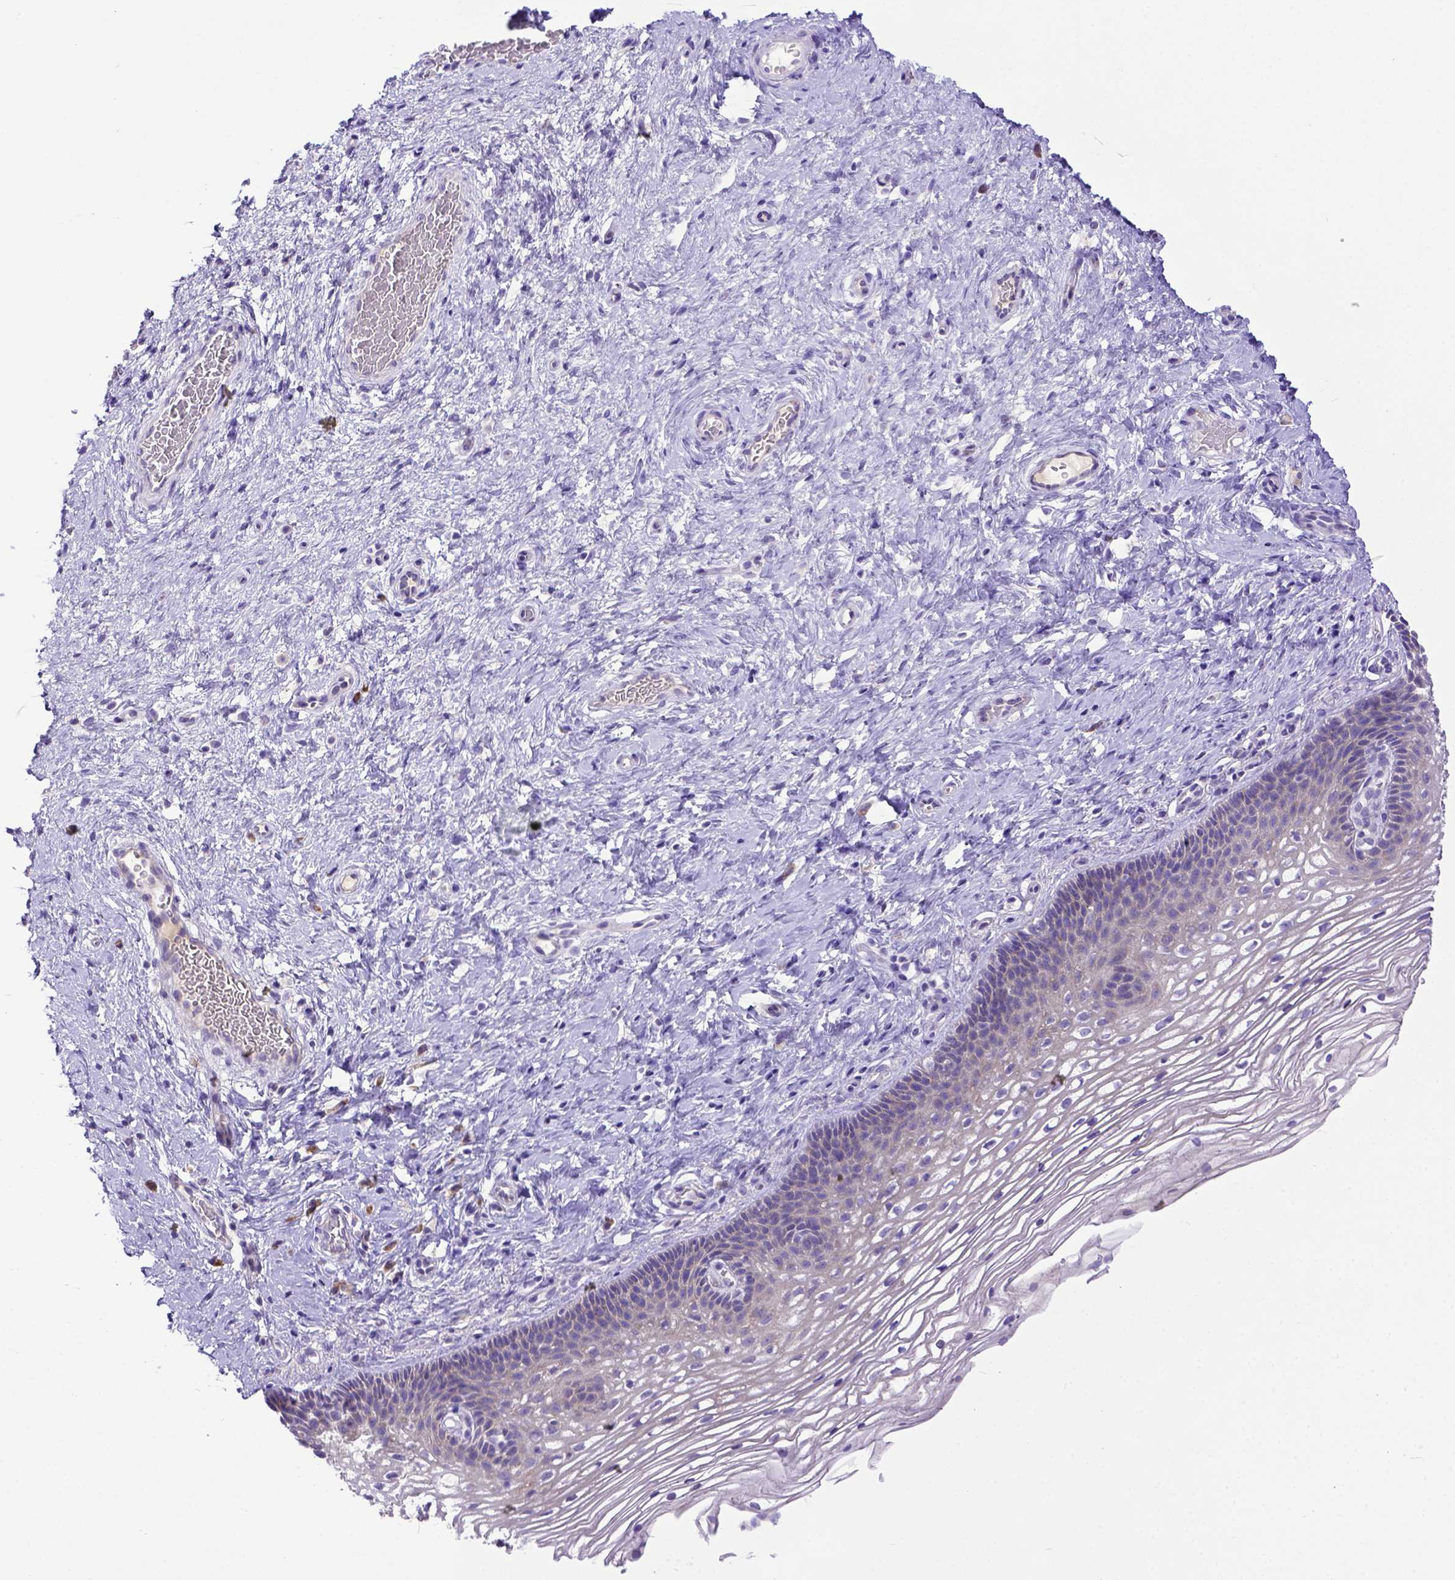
{"staining": {"intensity": "negative", "quantity": "none", "location": "none"}, "tissue": "cervix", "cell_type": "Glandular cells", "image_type": "normal", "snomed": [{"axis": "morphology", "description": "Normal tissue, NOS"}, {"axis": "topography", "description": "Cervix"}], "caption": "IHC of benign human cervix displays no expression in glandular cells. Nuclei are stained in blue.", "gene": "CFAP300", "patient": {"sex": "female", "age": 34}}